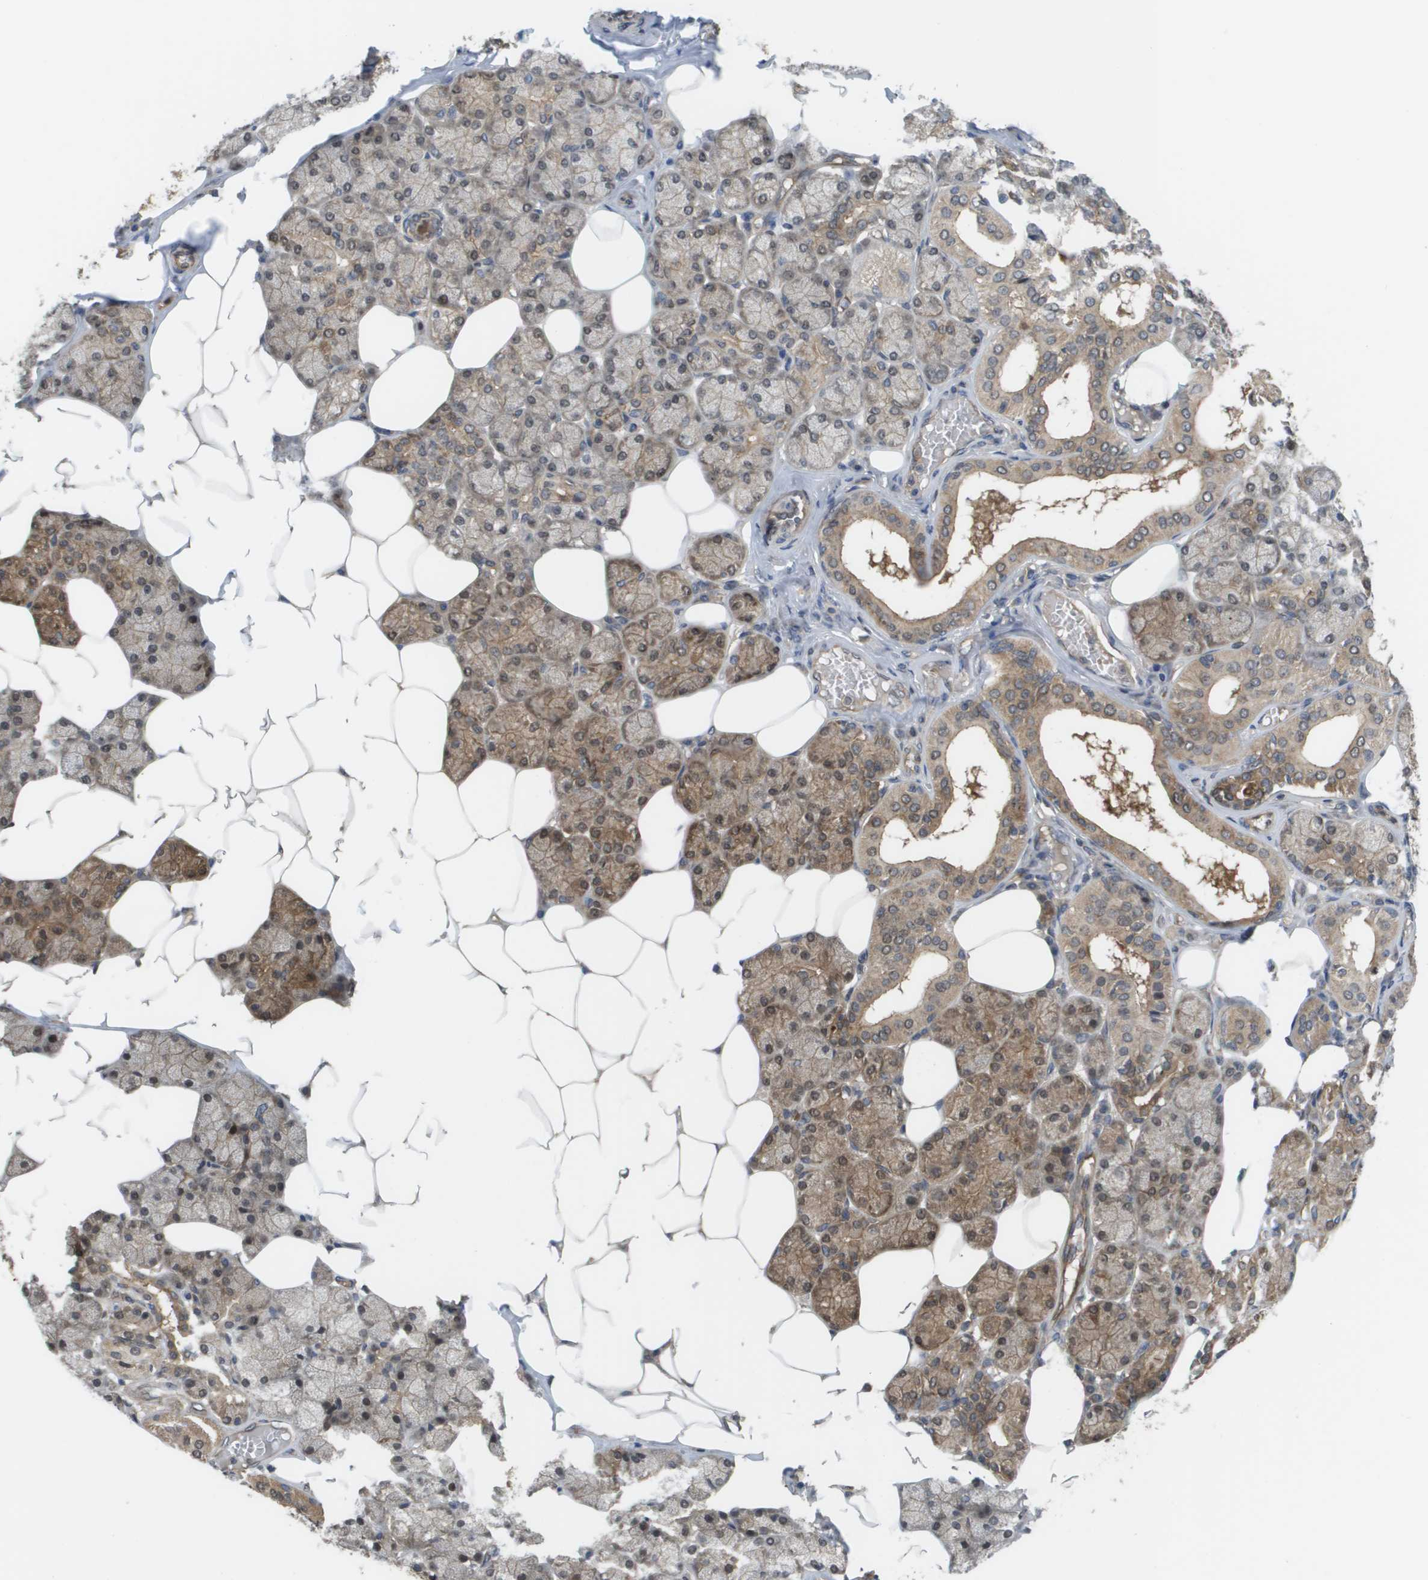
{"staining": {"intensity": "moderate", "quantity": ">75%", "location": "cytoplasmic/membranous,nuclear"}, "tissue": "salivary gland", "cell_type": "Glandular cells", "image_type": "normal", "snomed": [{"axis": "morphology", "description": "Normal tissue, NOS"}, {"axis": "topography", "description": "Salivary gland"}], "caption": "A medium amount of moderate cytoplasmic/membranous,nuclear expression is seen in about >75% of glandular cells in normal salivary gland. (DAB (3,3'-diaminobenzidine) = brown stain, brightfield microscopy at high magnification).", "gene": "CTPS2", "patient": {"sex": "male", "age": 62}}